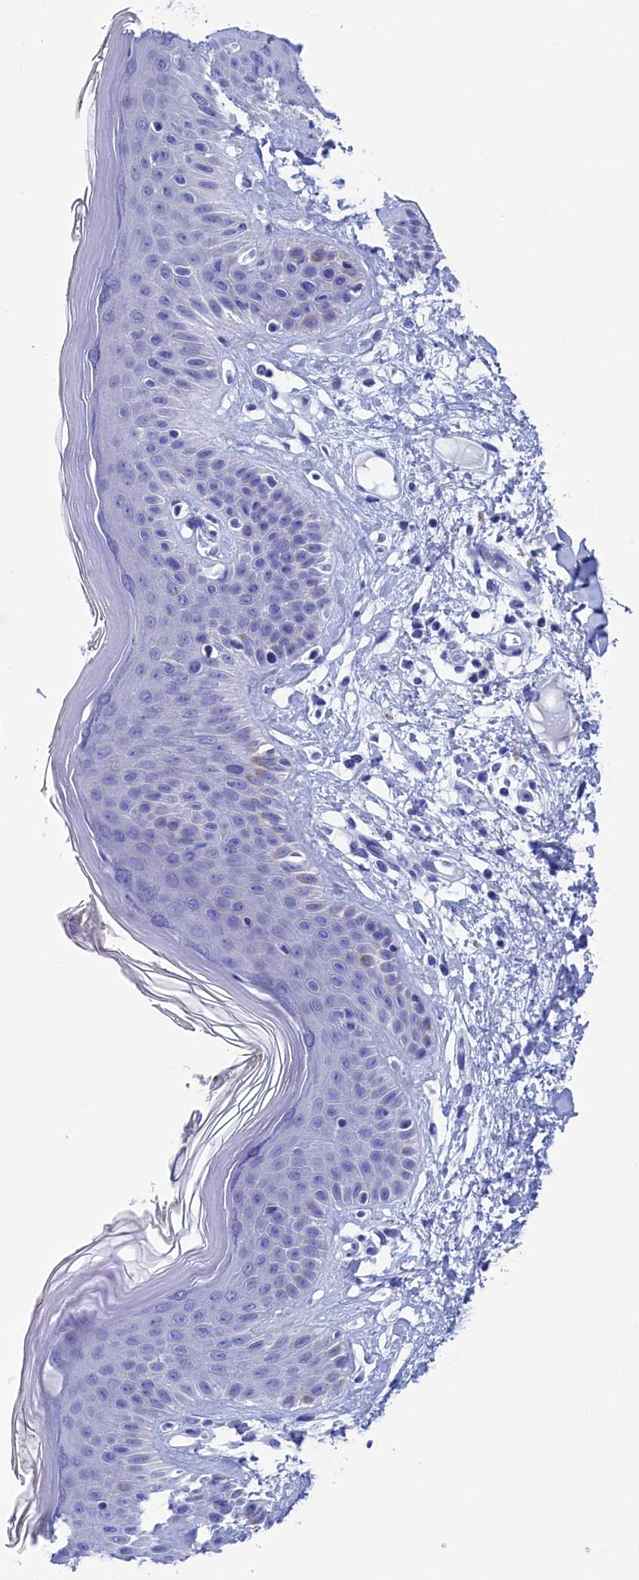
{"staining": {"intensity": "negative", "quantity": "none", "location": "none"}, "tissue": "skin", "cell_type": "Fibroblasts", "image_type": "normal", "snomed": [{"axis": "morphology", "description": "Normal tissue, NOS"}, {"axis": "topography", "description": "Skin"}], "caption": "High power microscopy histopathology image of an immunohistochemistry (IHC) micrograph of normal skin, revealing no significant positivity in fibroblasts. (Stains: DAB IHC with hematoxylin counter stain, Microscopy: brightfield microscopy at high magnification).", "gene": "WDR83", "patient": {"sex": "female", "age": 64}}